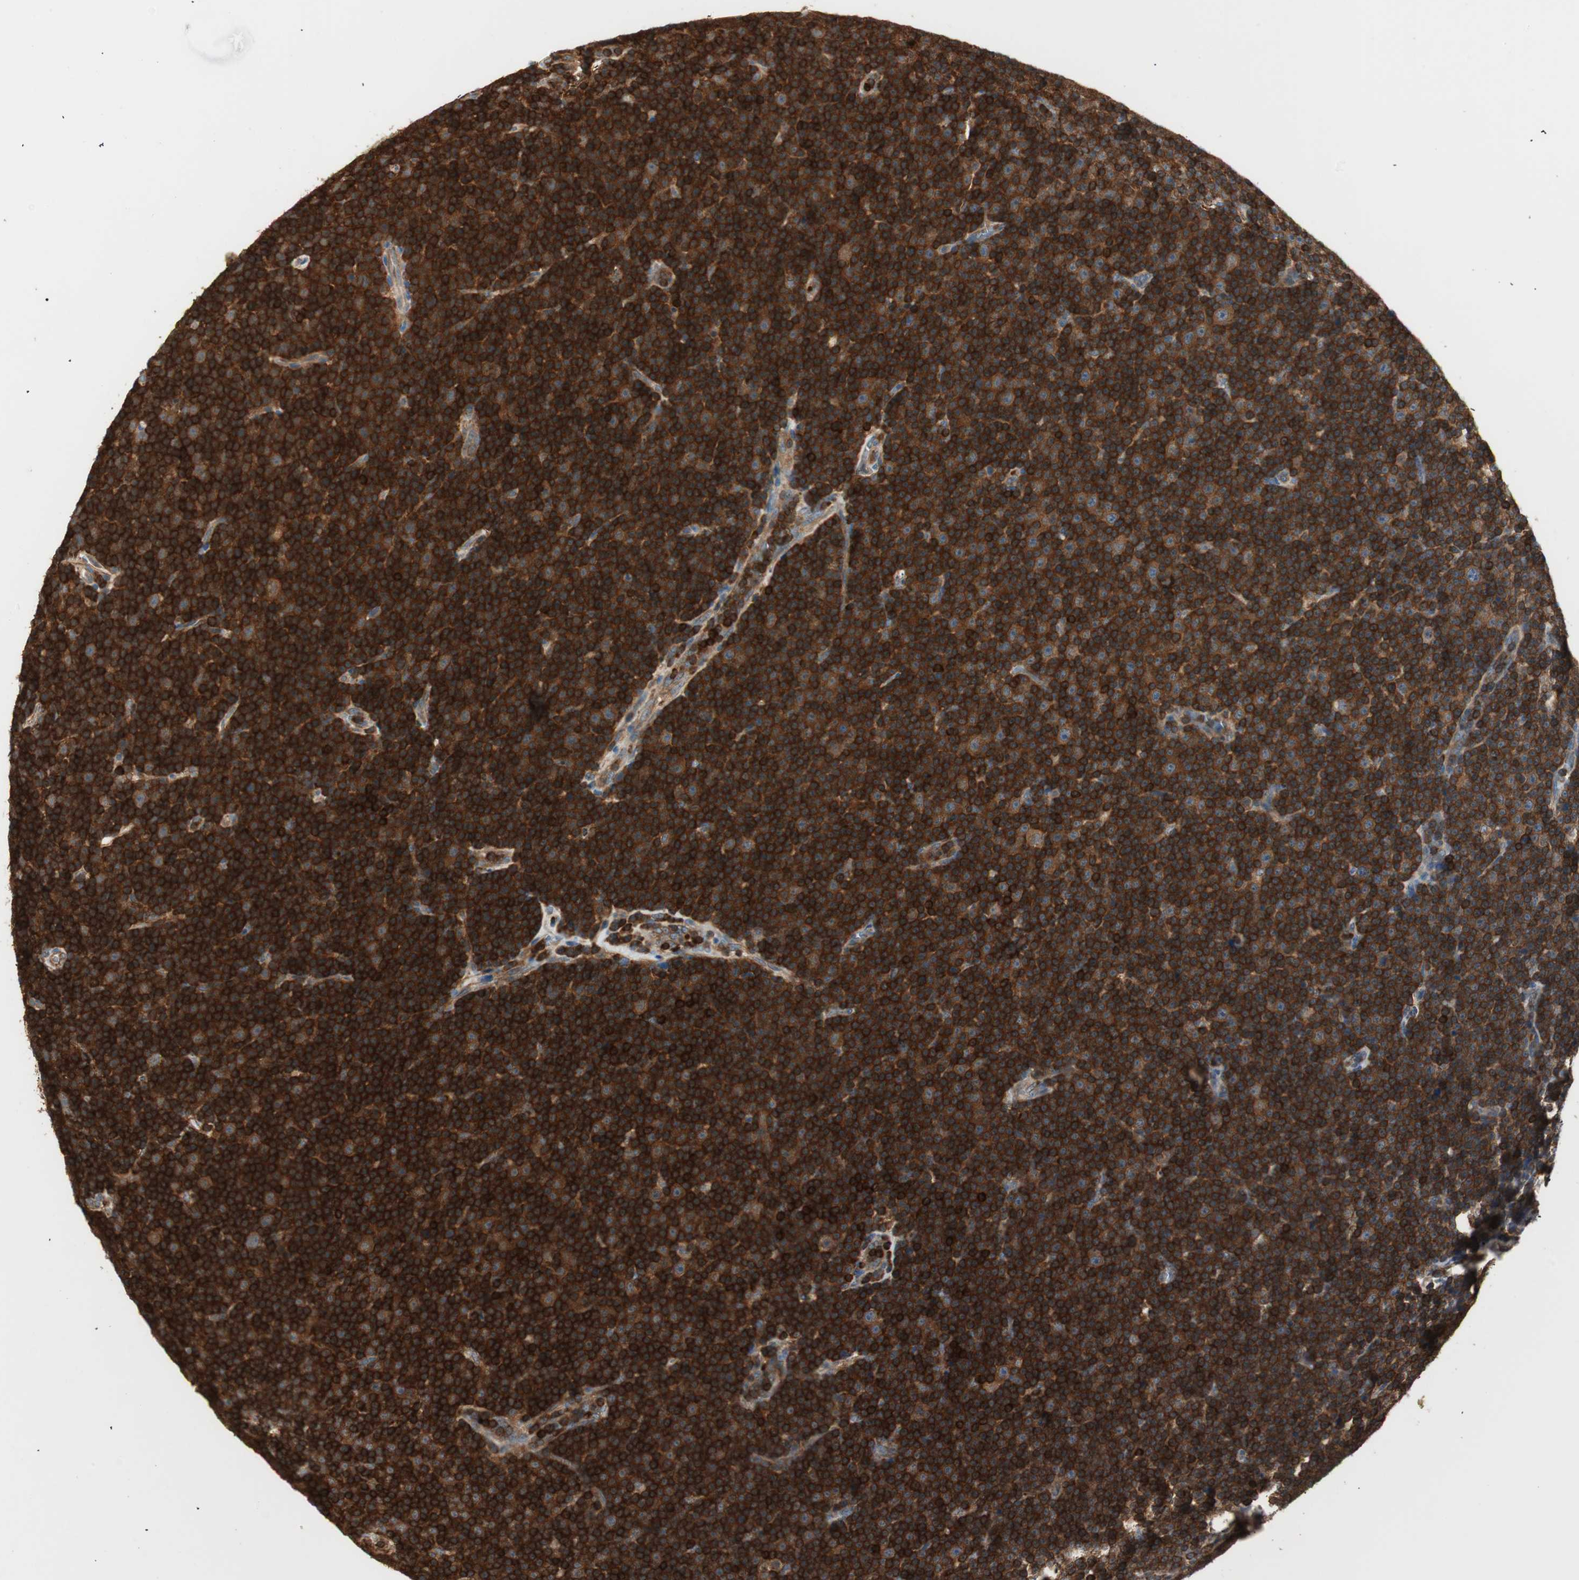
{"staining": {"intensity": "strong", "quantity": ">75%", "location": "cytoplasmic/membranous"}, "tissue": "lymphoma", "cell_type": "Tumor cells", "image_type": "cancer", "snomed": [{"axis": "morphology", "description": "Malignant lymphoma, non-Hodgkin's type, Low grade"}, {"axis": "topography", "description": "Lymph node"}], "caption": "Tumor cells exhibit strong cytoplasmic/membranous positivity in approximately >75% of cells in lymphoma.", "gene": "CRLF3", "patient": {"sex": "female", "age": 67}}